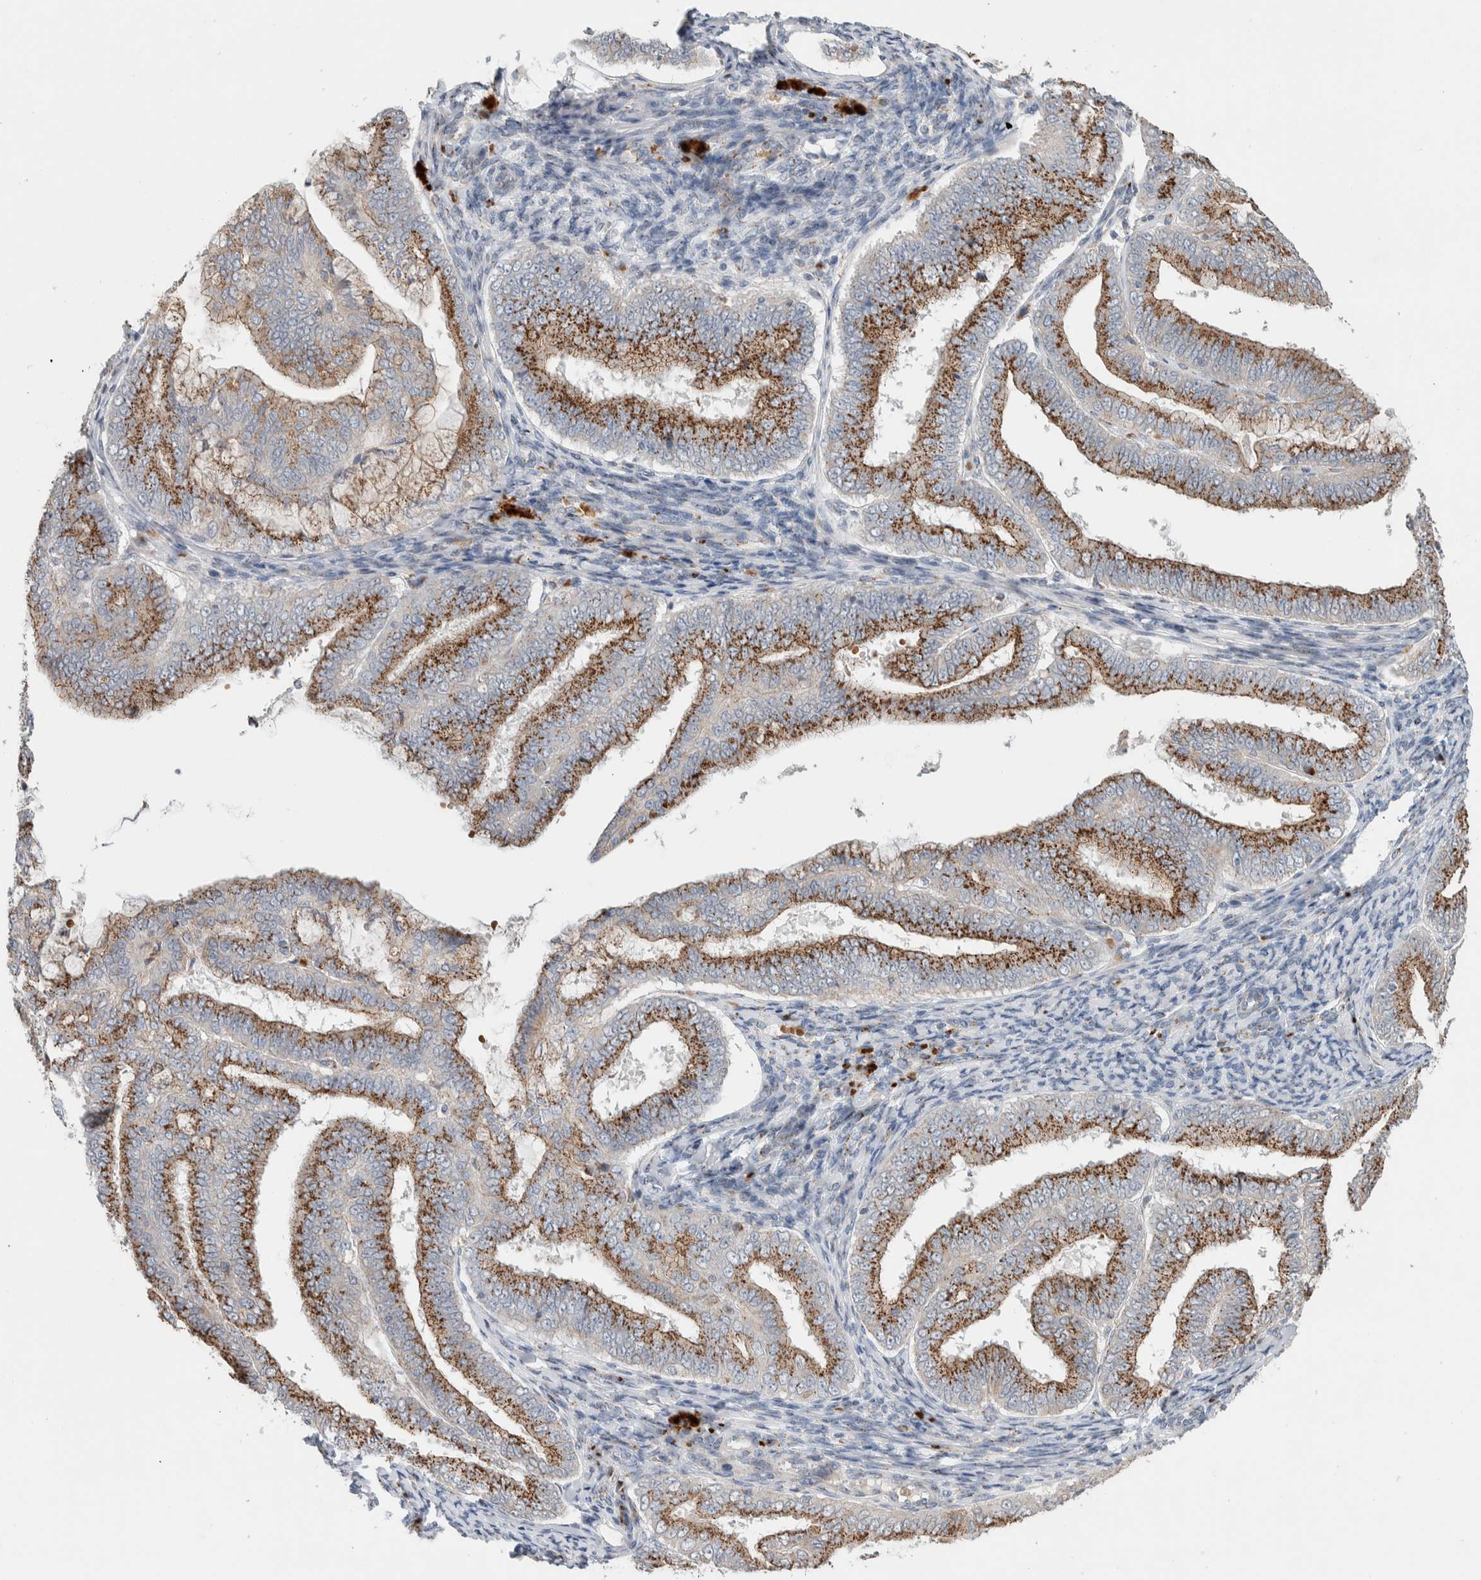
{"staining": {"intensity": "moderate", "quantity": ">75%", "location": "cytoplasmic/membranous"}, "tissue": "endometrial cancer", "cell_type": "Tumor cells", "image_type": "cancer", "snomed": [{"axis": "morphology", "description": "Adenocarcinoma, NOS"}, {"axis": "topography", "description": "Endometrium"}], "caption": "Immunohistochemistry staining of adenocarcinoma (endometrial), which displays medium levels of moderate cytoplasmic/membranous staining in approximately >75% of tumor cells indicating moderate cytoplasmic/membranous protein positivity. The staining was performed using DAB (brown) for protein detection and nuclei were counterstained in hematoxylin (blue).", "gene": "SLC38A10", "patient": {"sex": "female", "age": 63}}